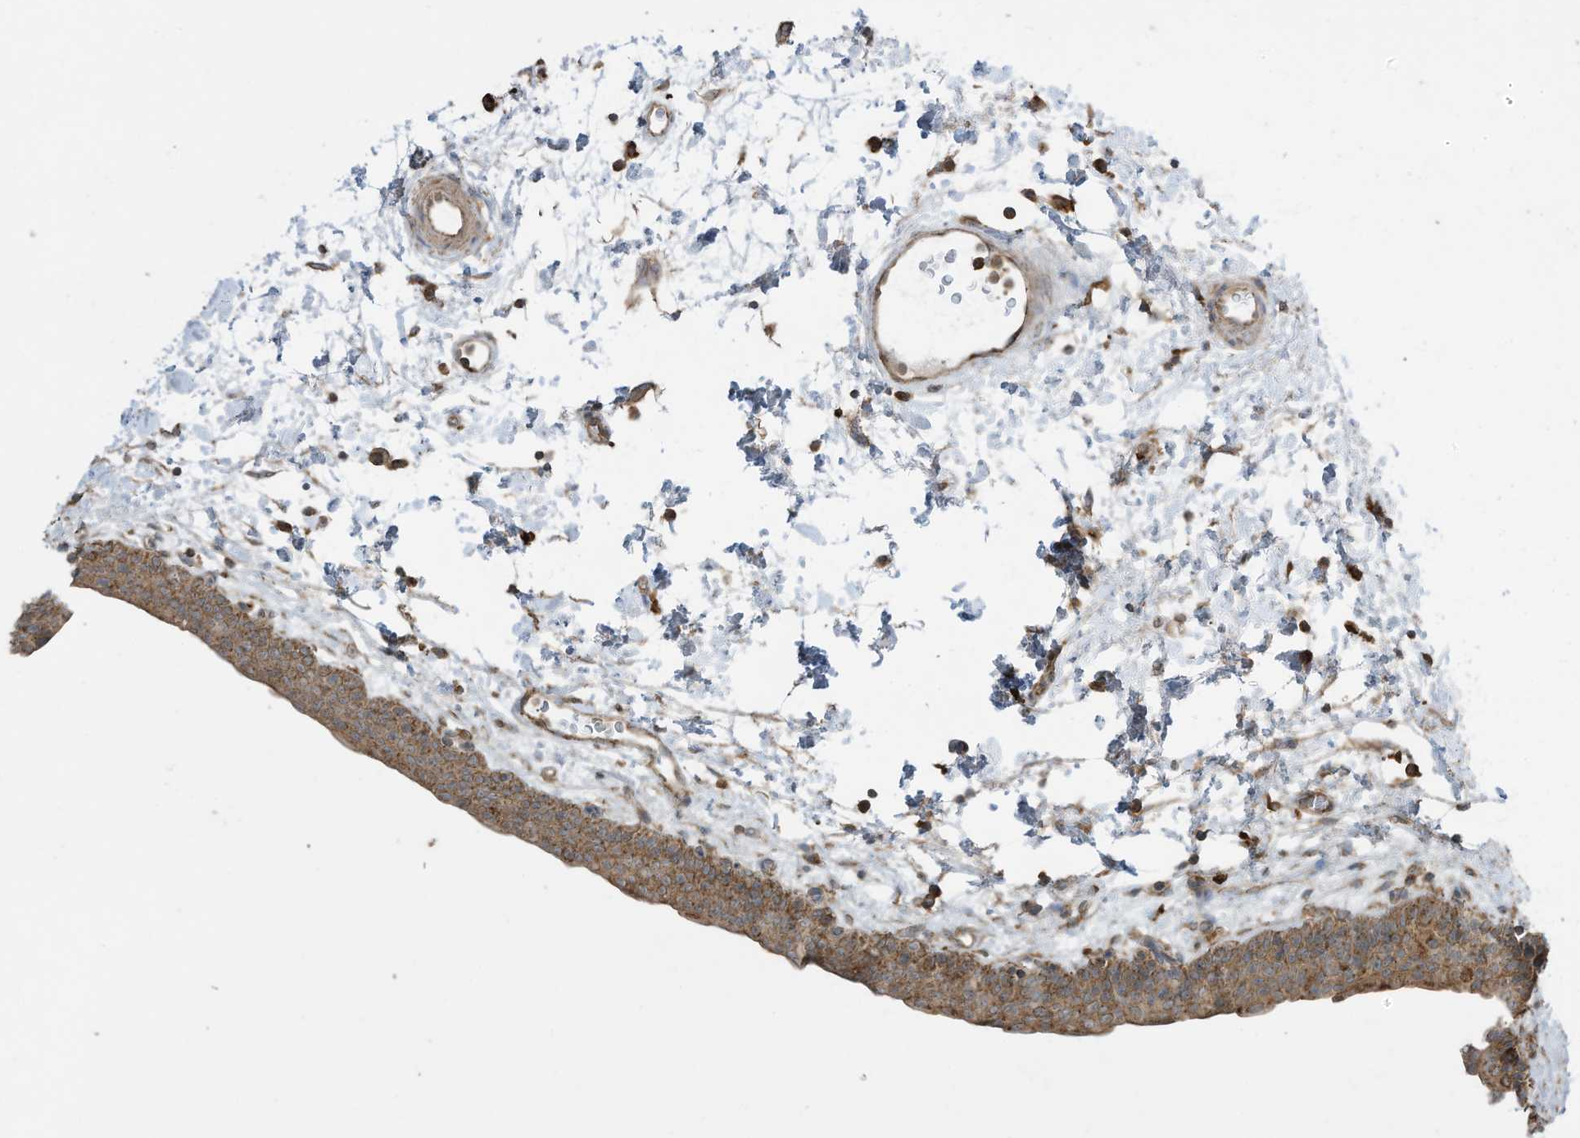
{"staining": {"intensity": "moderate", "quantity": ">75%", "location": "cytoplasmic/membranous"}, "tissue": "urinary bladder", "cell_type": "Urothelial cells", "image_type": "normal", "snomed": [{"axis": "morphology", "description": "Normal tissue, NOS"}, {"axis": "topography", "description": "Urinary bladder"}], "caption": "Protein expression by immunohistochemistry (IHC) demonstrates moderate cytoplasmic/membranous positivity in approximately >75% of urothelial cells in normal urinary bladder. (DAB (3,3'-diaminobenzidine) IHC with brightfield microscopy, high magnification).", "gene": "CGAS", "patient": {"sex": "male", "age": 83}}